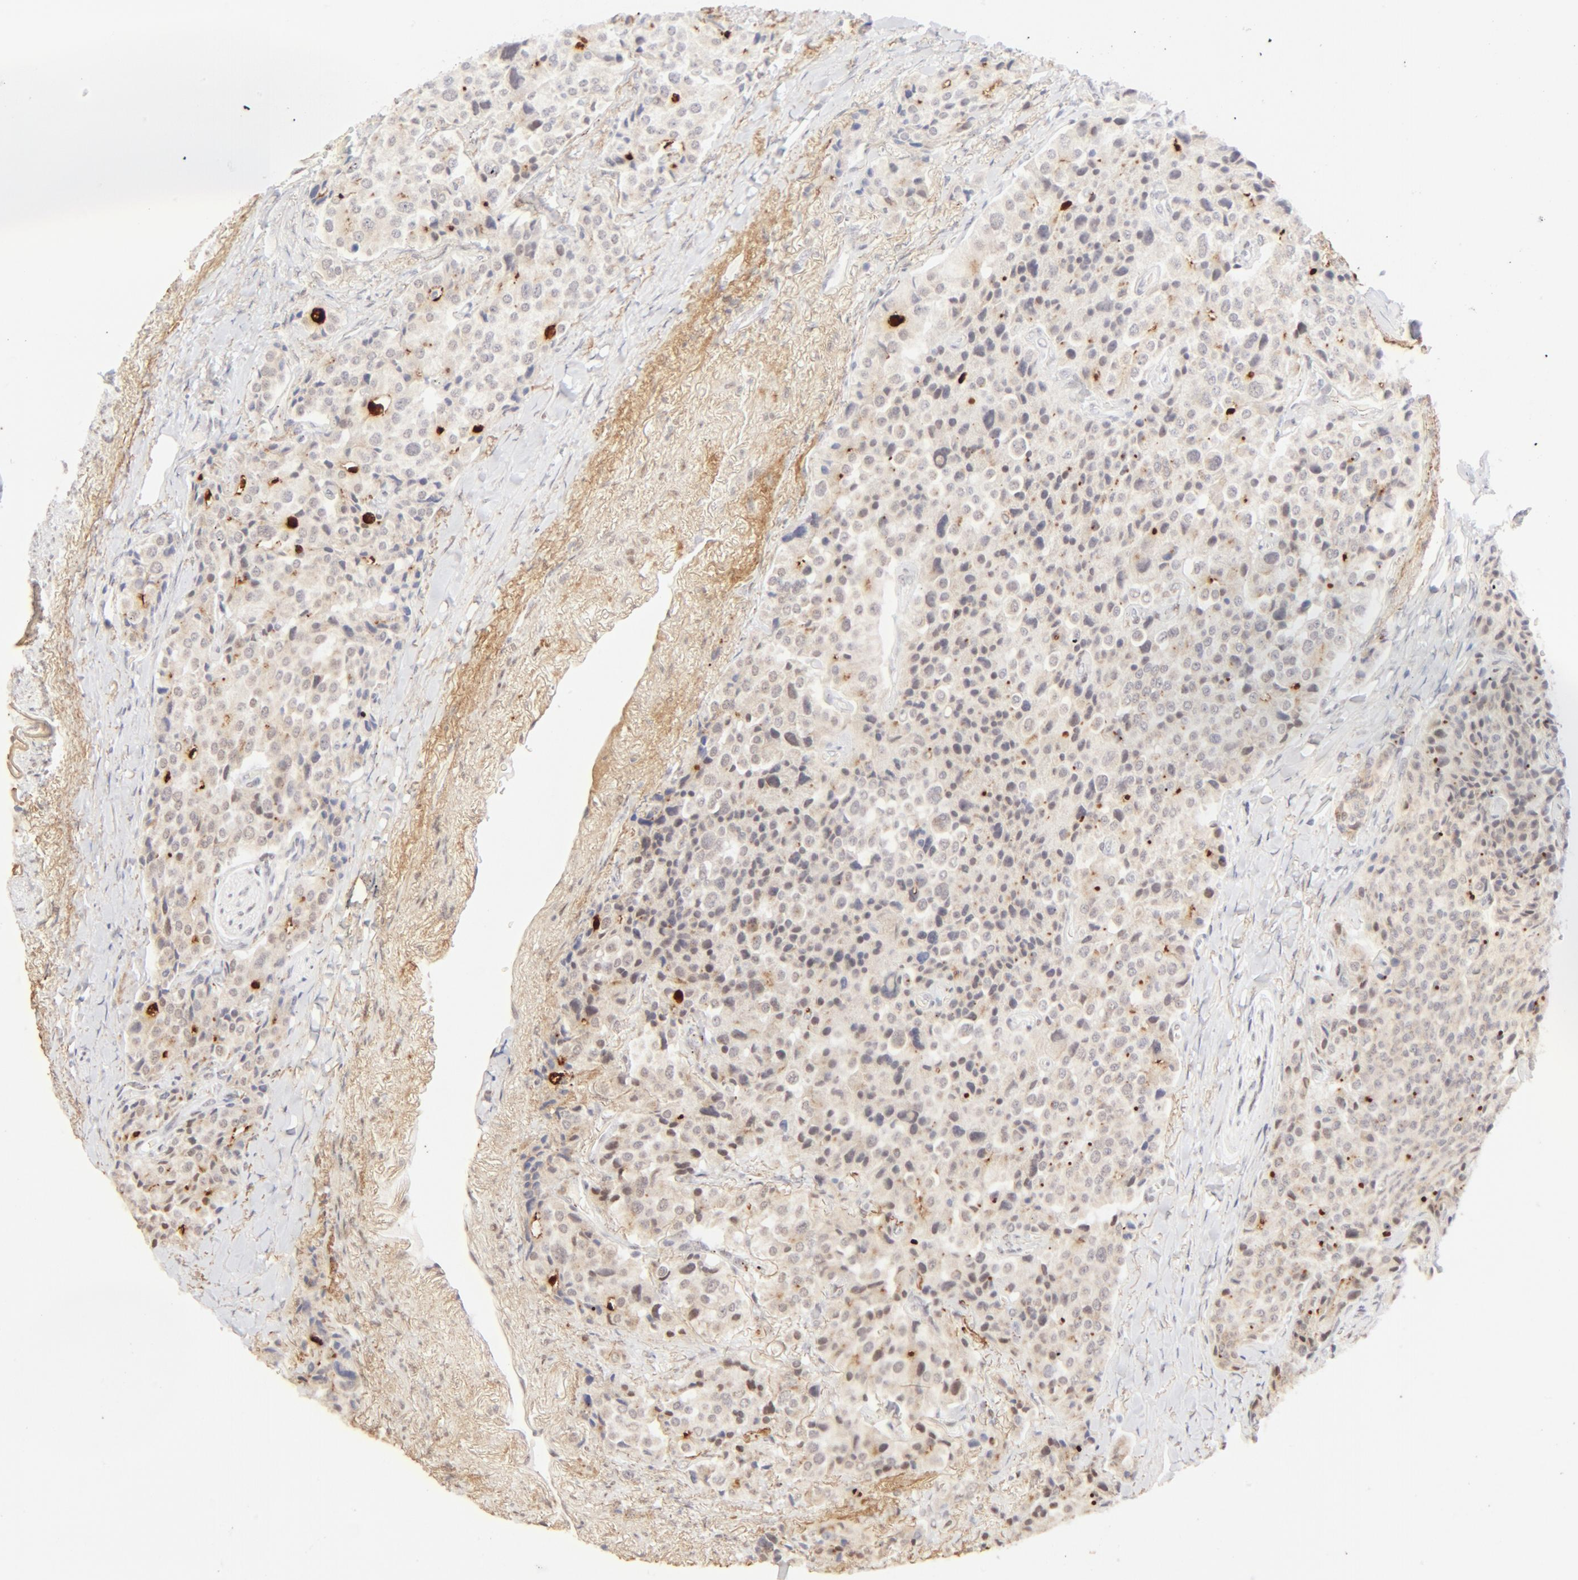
{"staining": {"intensity": "weak", "quantity": "25%-75%", "location": "cytoplasmic/membranous"}, "tissue": "carcinoid", "cell_type": "Tumor cells", "image_type": "cancer", "snomed": [{"axis": "morphology", "description": "Carcinoid, malignant, NOS"}, {"axis": "topography", "description": "Colon"}], "caption": "A low amount of weak cytoplasmic/membranous positivity is appreciated in approximately 25%-75% of tumor cells in carcinoid tissue.", "gene": "PBX1", "patient": {"sex": "female", "age": 61}}